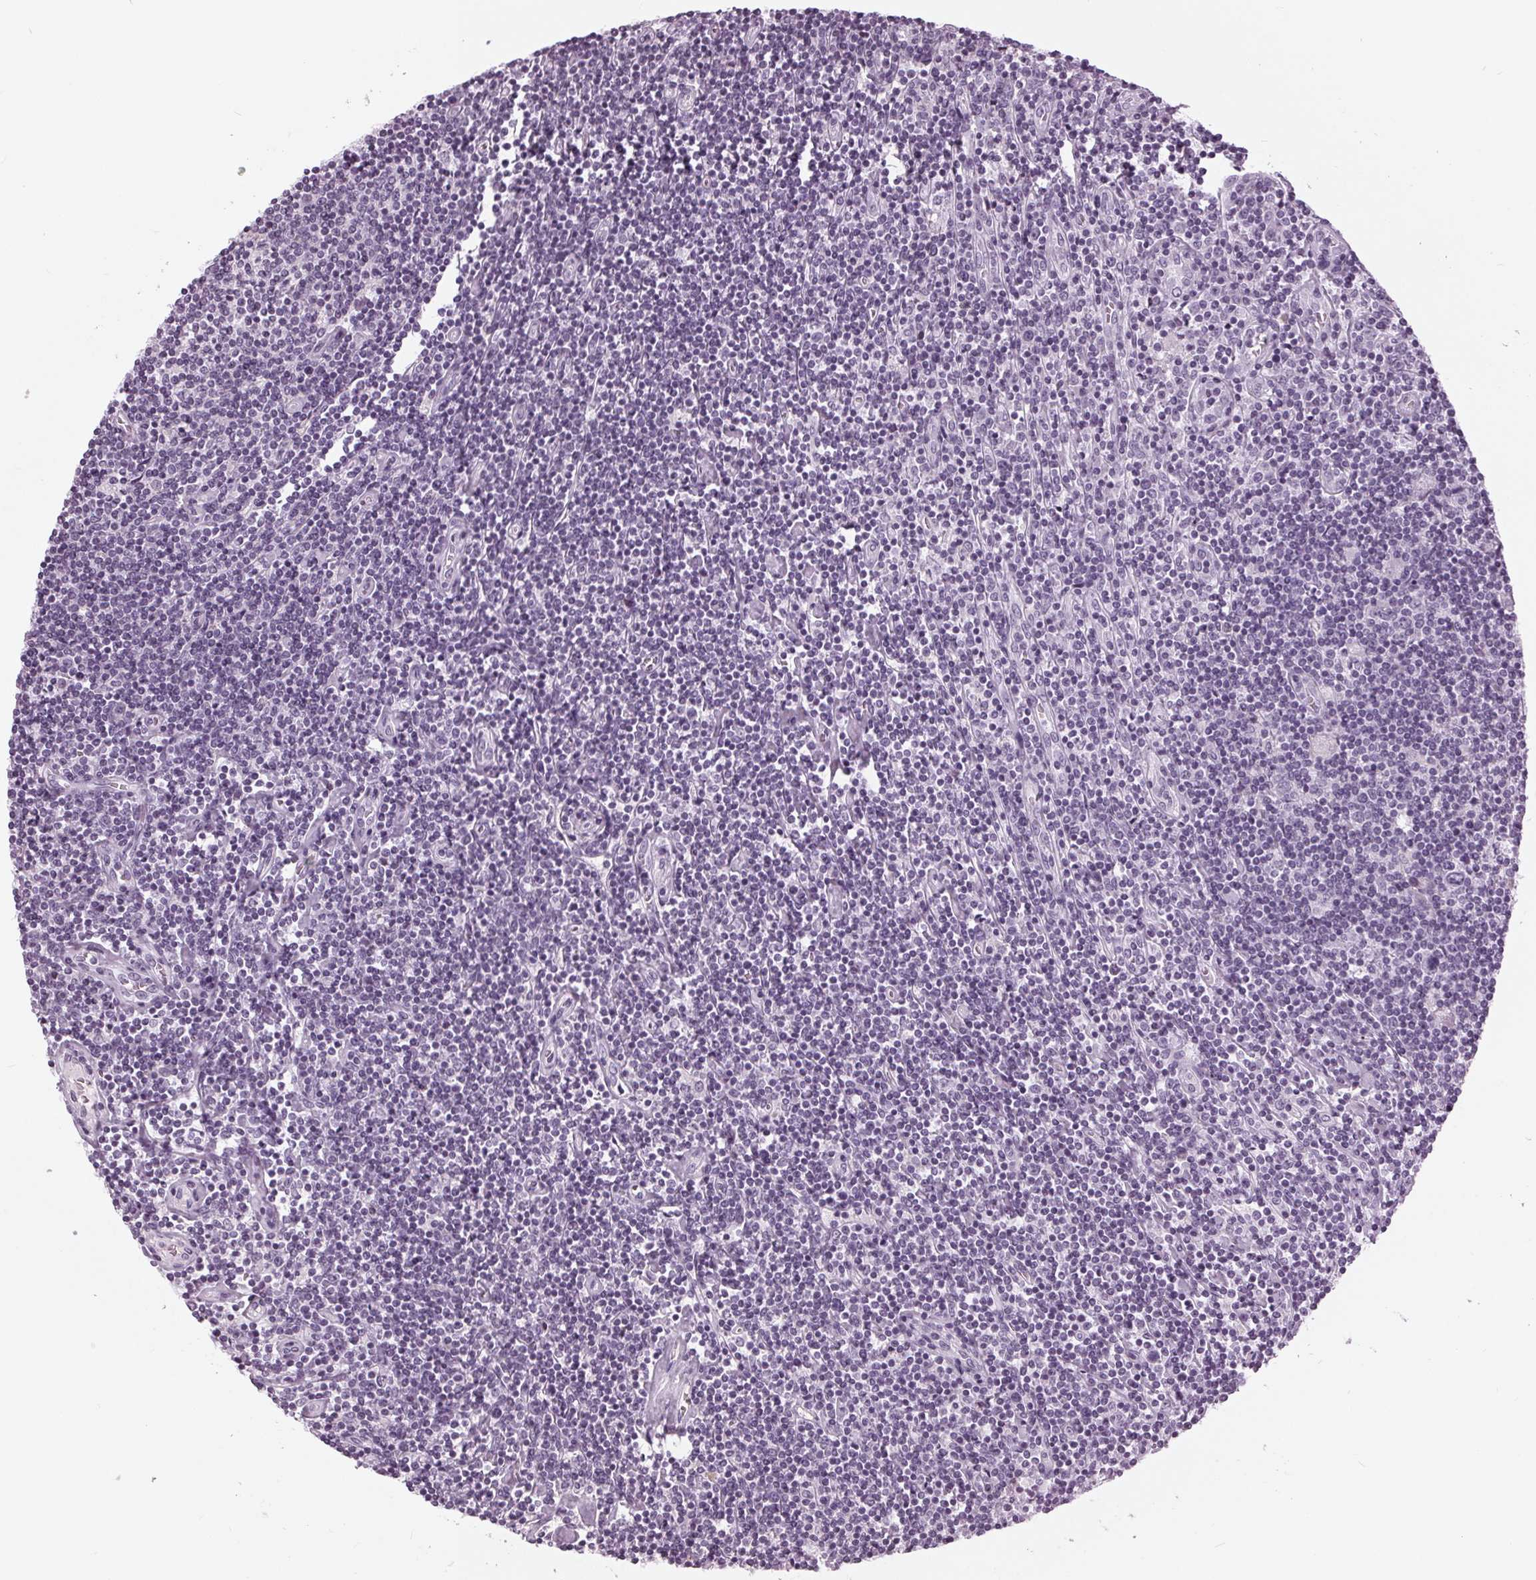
{"staining": {"intensity": "negative", "quantity": "none", "location": "none"}, "tissue": "lymphoma", "cell_type": "Tumor cells", "image_type": "cancer", "snomed": [{"axis": "morphology", "description": "Hodgkin's disease, NOS"}, {"axis": "topography", "description": "Lymph node"}], "caption": "High magnification brightfield microscopy of Hodgkin's disease stained with DAB (3,3'-diaminobenzidine) (brown) and counterstained with hematoxylin (blue): tumor cells show no significant expression. Nuclei are stained in blue.", "gene": "SLC9A4", "patient": {"sex": "male", "age": 40}}